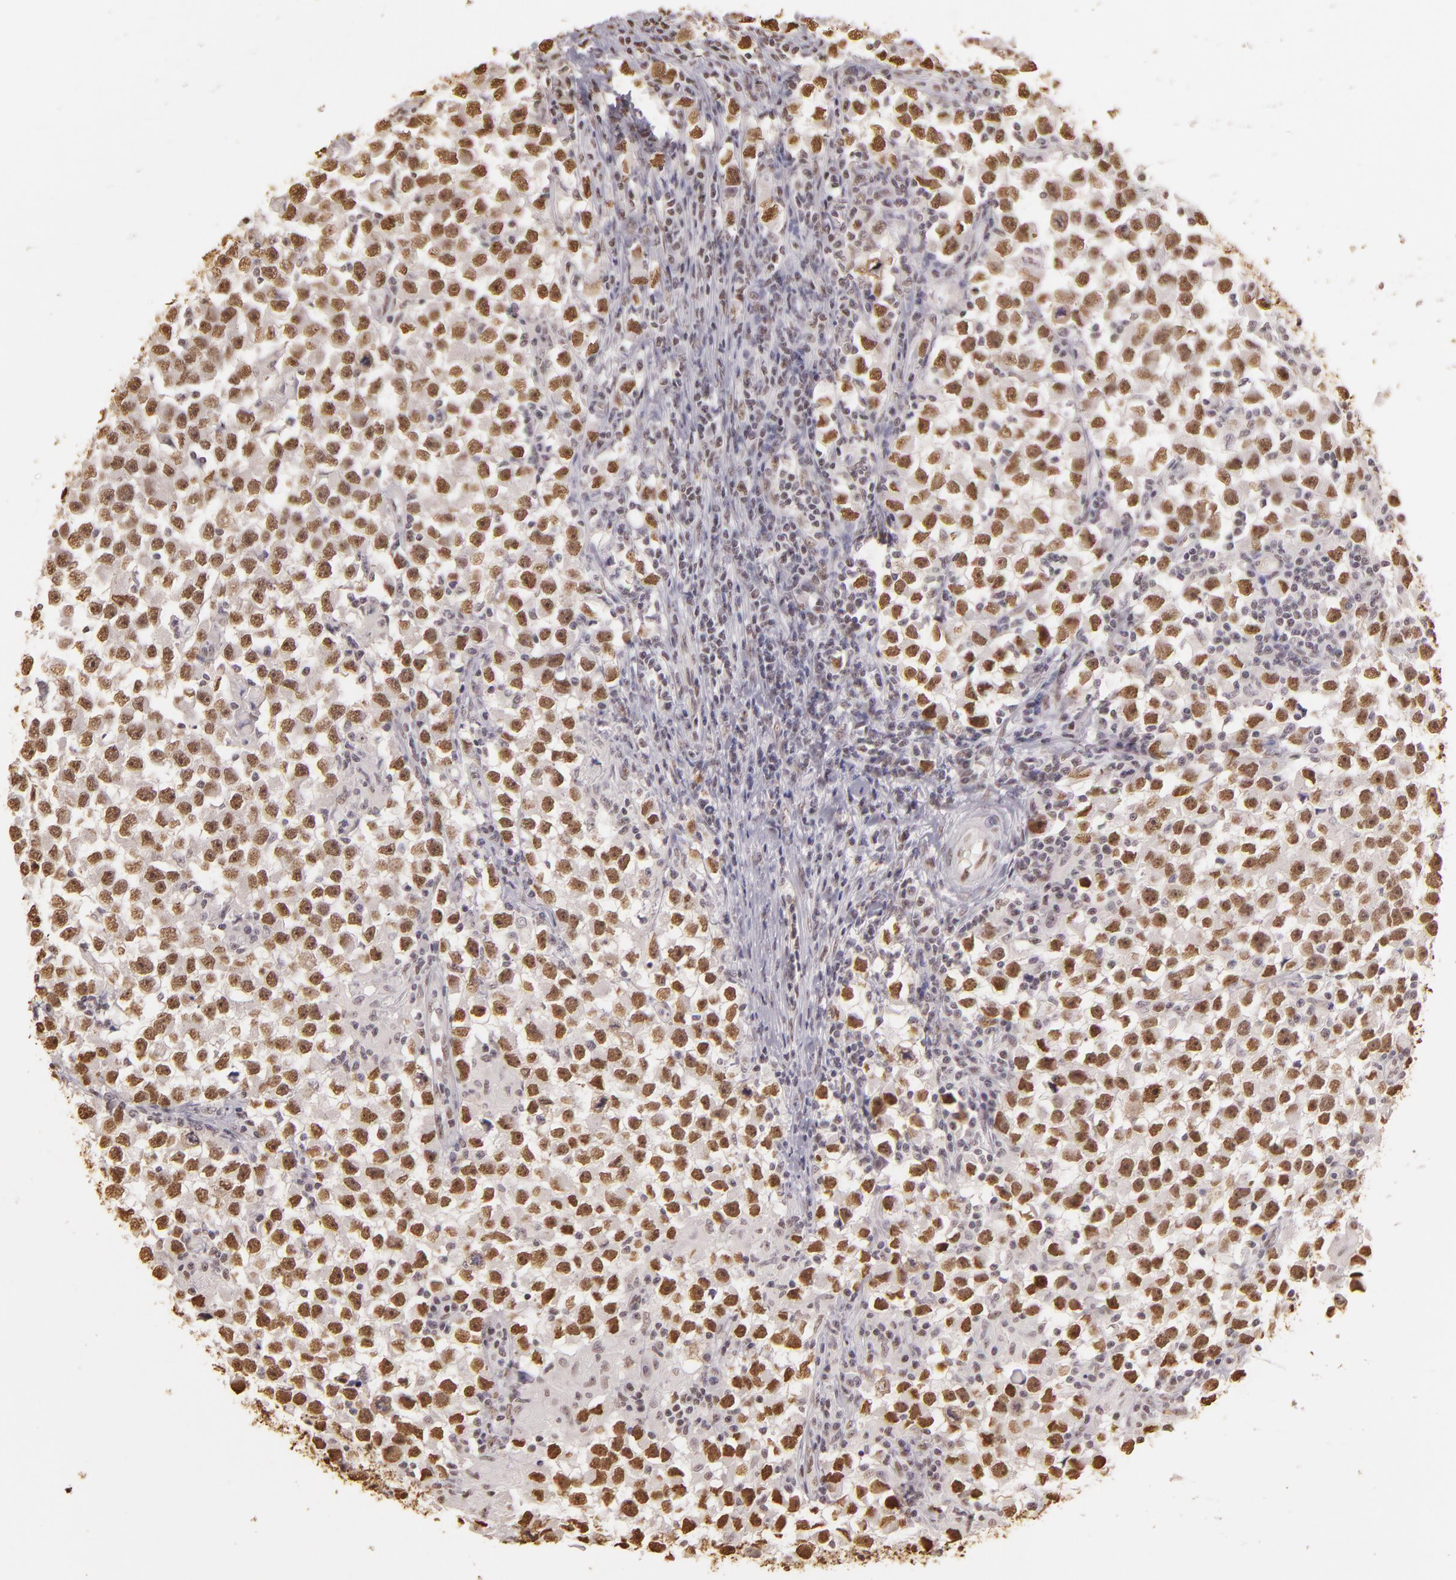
{"staining": {"intensity": "weak", "quantity": ">75%", "location": "nuclear"}, "tissue": "testis cancer", "cell_type": "Tumor cells", "image_type": "cancer", "snomed": [{"axis": "morphology", "description": "Seminoma, NOS"}, {"axis": "topography", "description": "Testis"}], "caption": "Immunohistochemical staining of testis seminoma exhibits low levels of weak nuclear protein staining in approximately >75% of tumor cells.", "gene": "PAPOLA", "patient": {"sex": "male", "age": 33}}